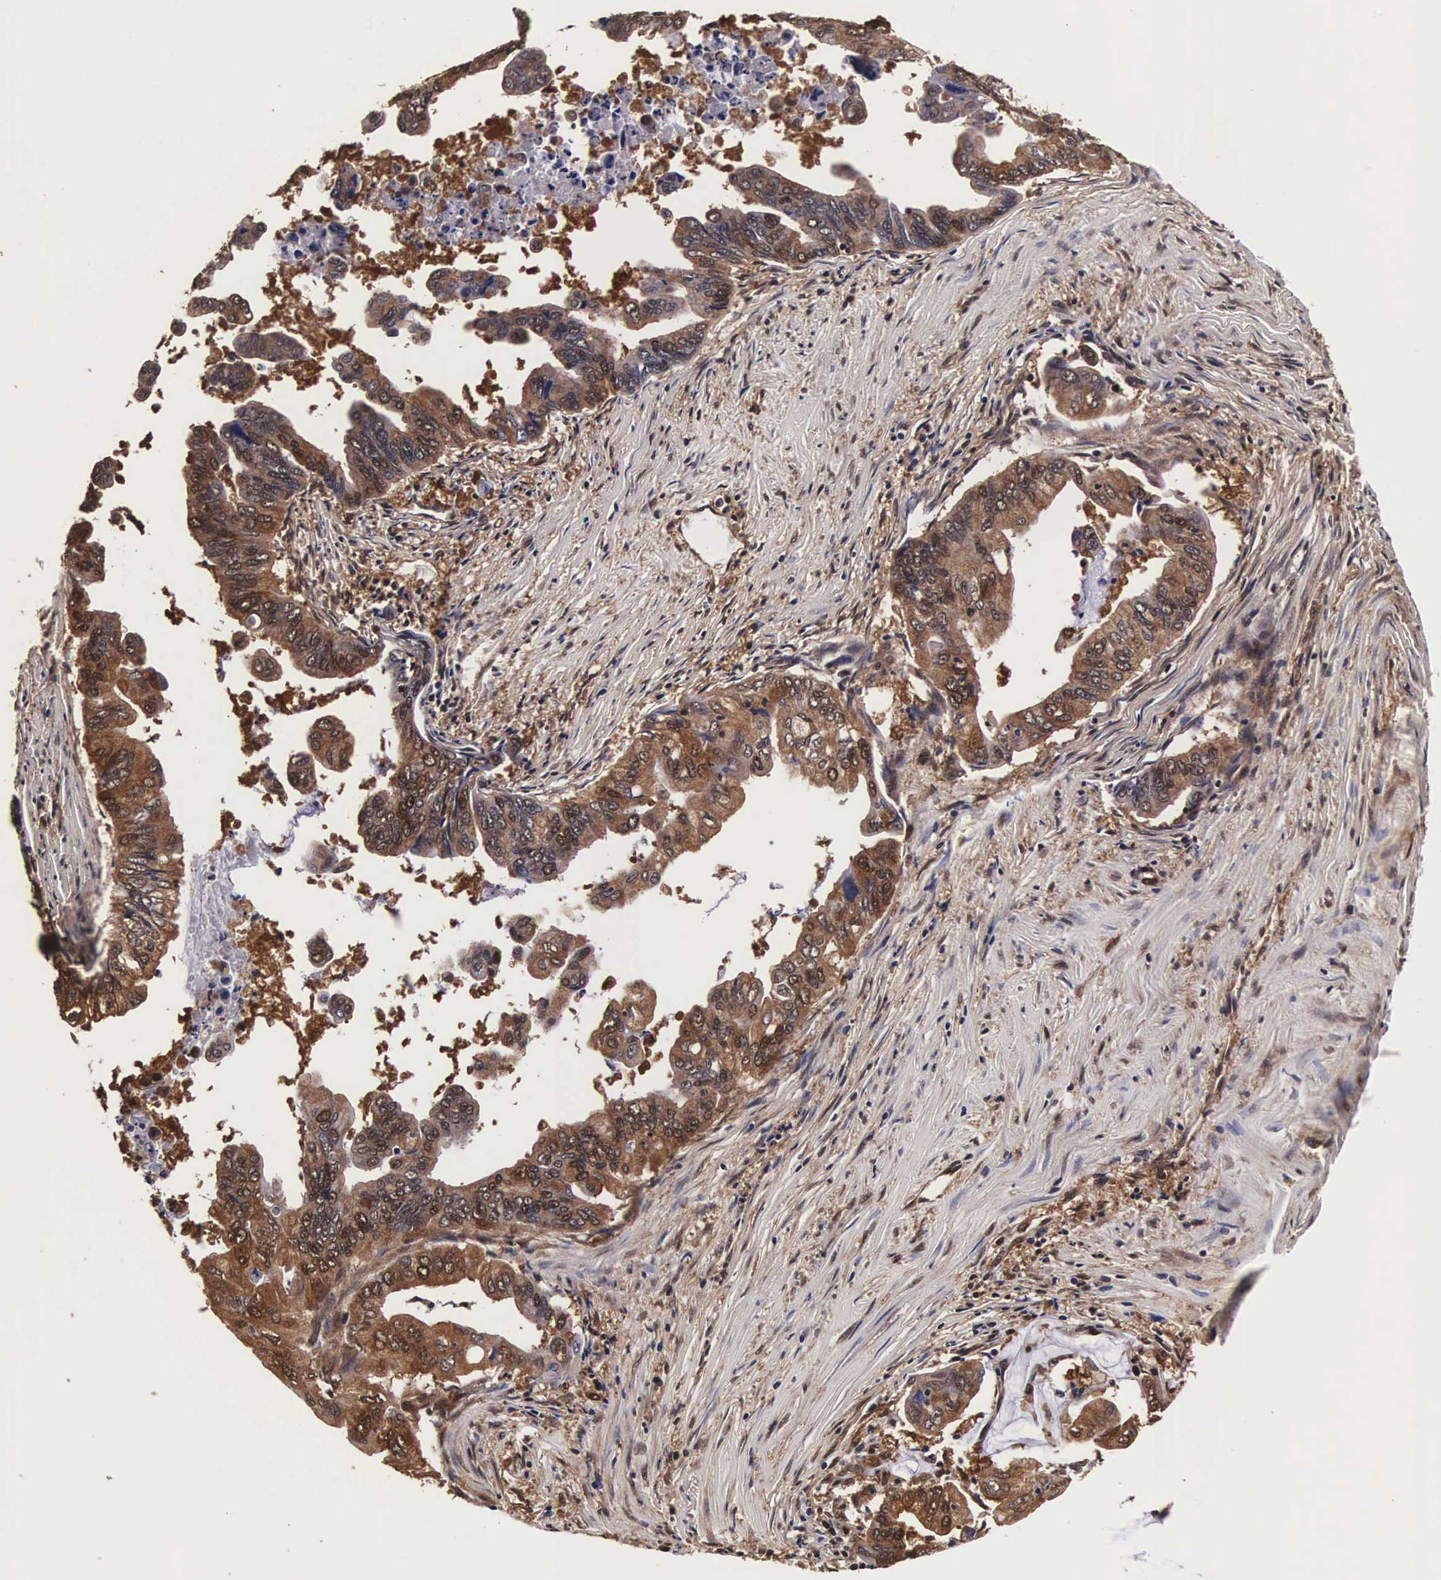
{"staining": {"intensity": "strong", "quantity": ">75%", "location": "cytoplasmic/membranous,nuclear"}, "tissue": "stomach cancer", "cell_type": "Tumor cells", "image_type": "cancer", "snomed": [{"axis": "morphology", "description": "Adenocarcinoma, NOS"}, {"axis": "topography", "description": "Stomach, upper"}], "caption": "The micrograph shows immunohistochemical staining of stomach adenocarcinoma. There is strong cytoplasmic/membranous and nuclear positivity is seen in about >75% of tumor cells.", "gene": "TECPR2", "patient": {"sex": "male", "age": 80}}